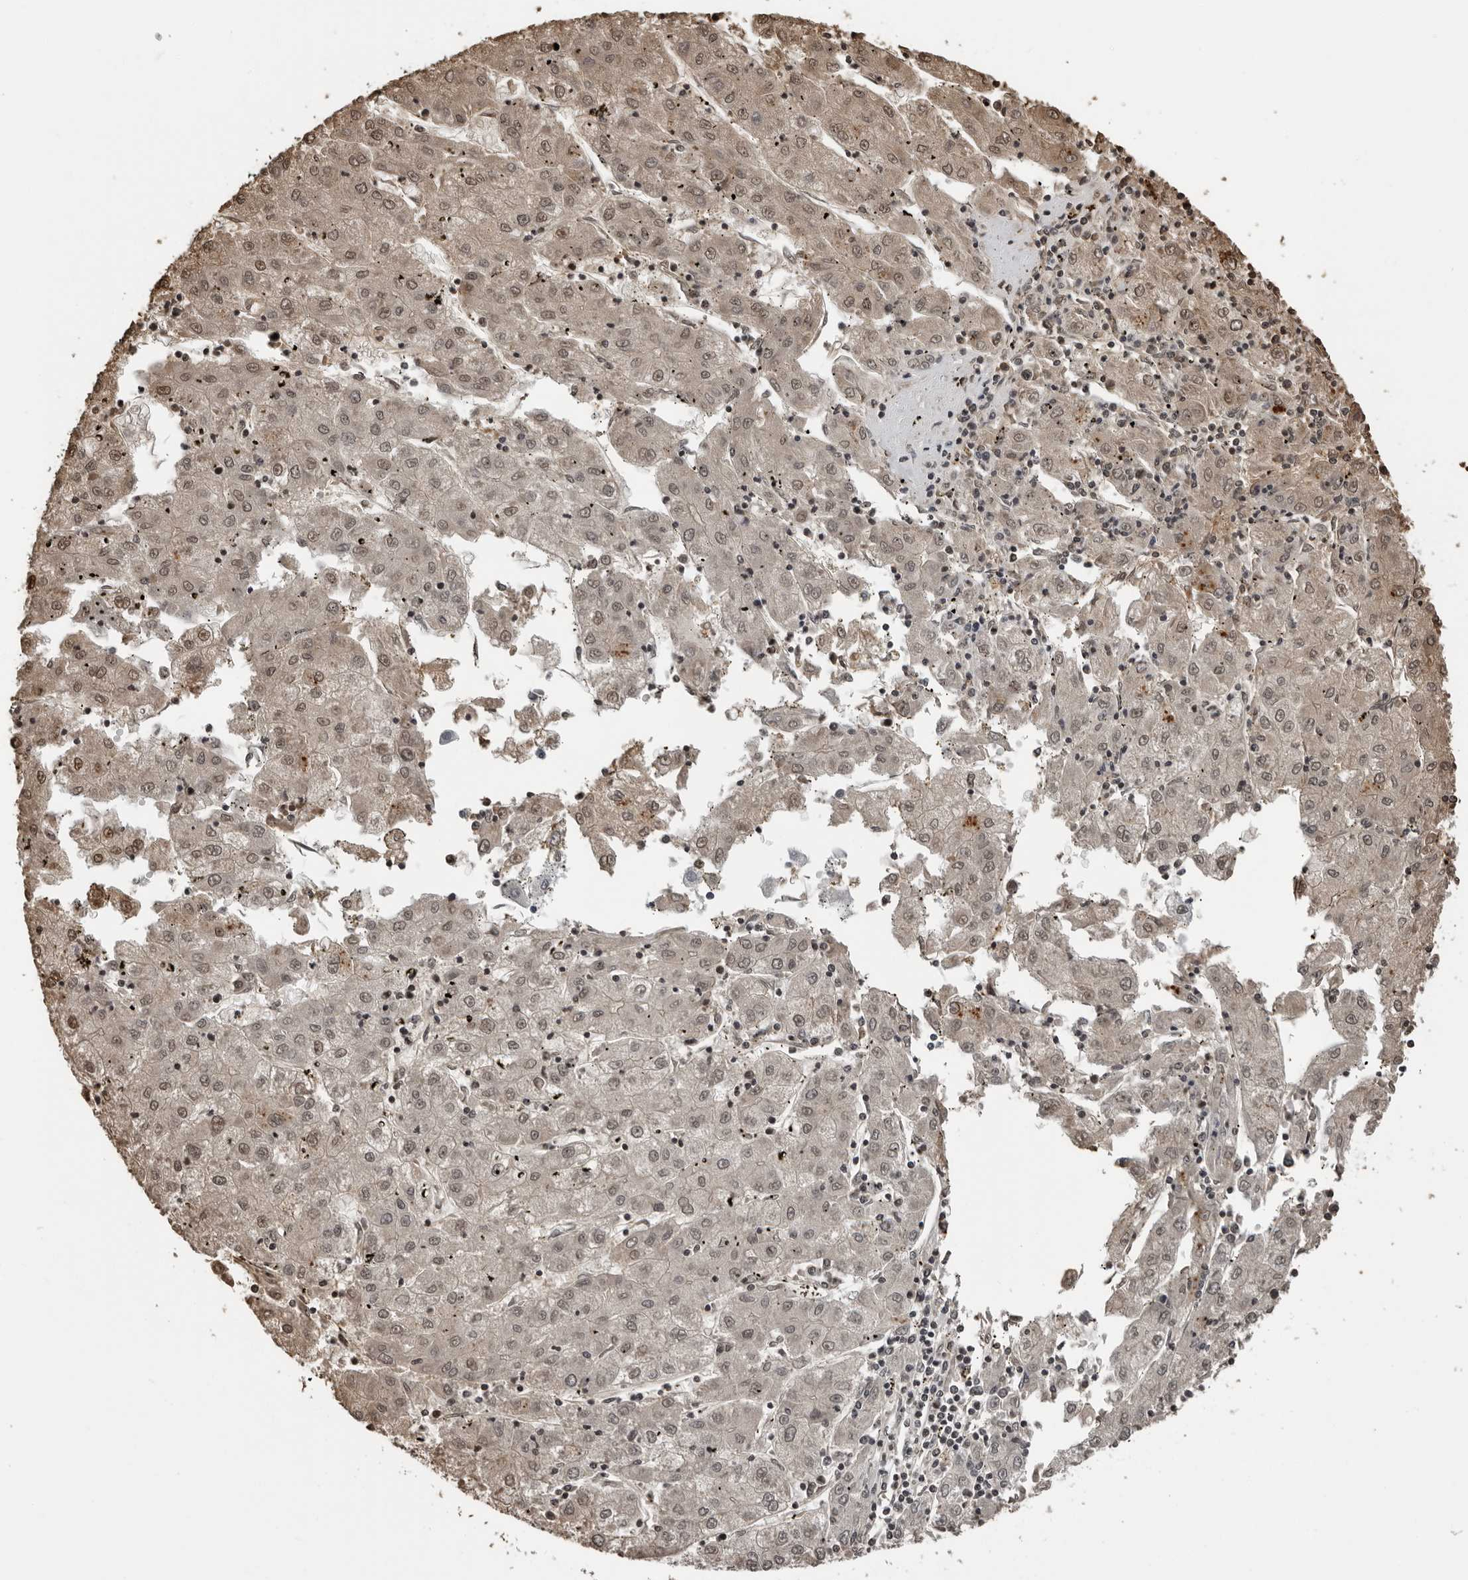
{"staining": {"intensity": "moderate", "quantity": "<25%", "location": "cytoplasmic/membranous,nuclear"}, "tissue": "liver cancer", "cell_type": "Tumor cells", "image_type": "cancer", "snomed": [{"axis": "morphology", "description": "Carcinoma, Hepatocellular, NOS"}, {"axis": "topography", "description": "Liver"}], "caption": "This is a histology image of immunohistochemistry staining of liver cancer (hepatocellular carcinoma), which shows moderate positivity in the cytoplasmic/membranous and nuclear of tumor cells.", "gene": "ORC1", "patient": {"sex": "male", "age": 72}}